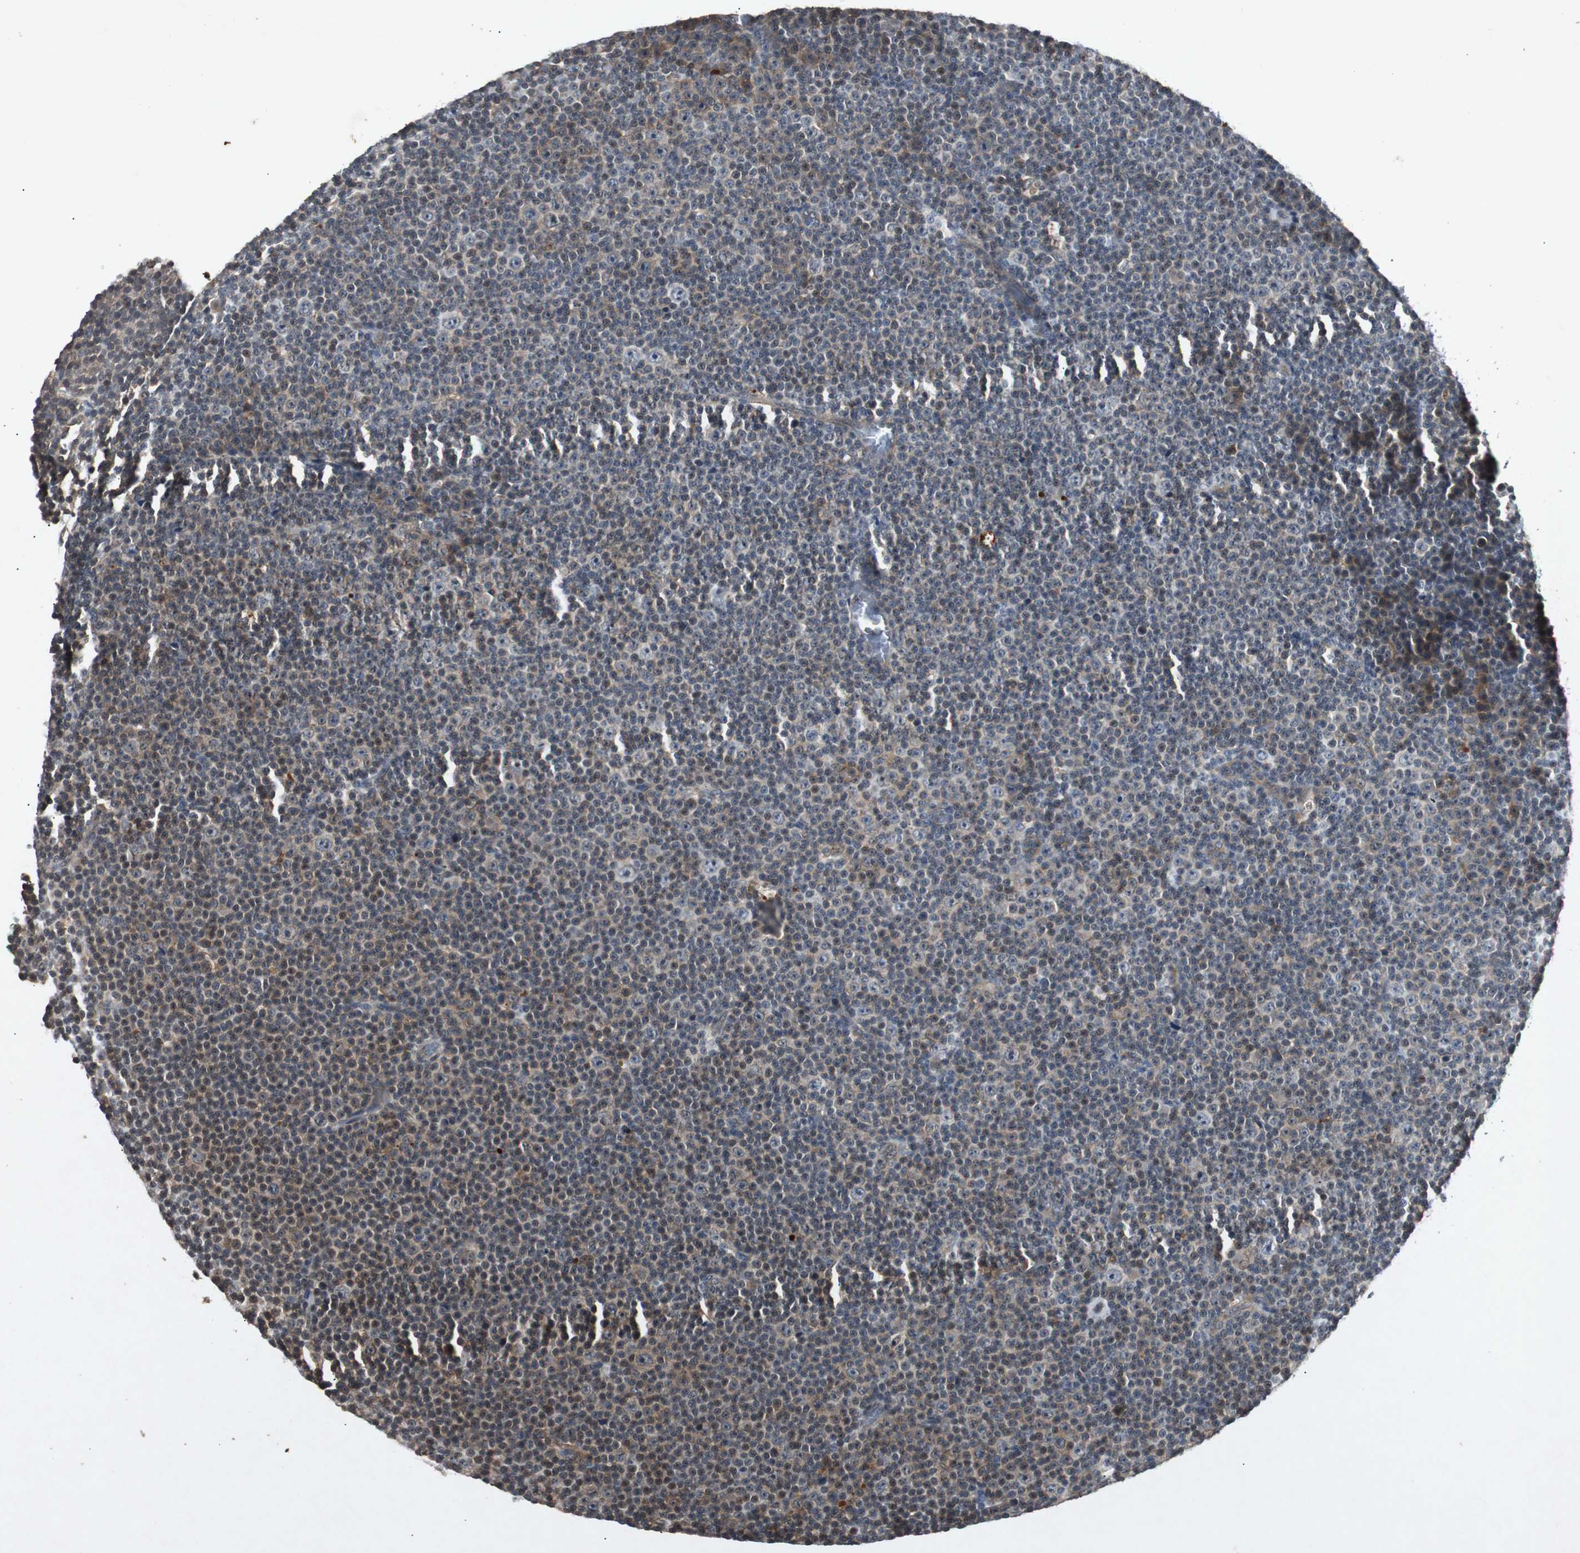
{"staining": {"intensity": "moderate", "quantity": "<25%", "location": "cytoplasmic/membranous"}, "tissue": "lymphoma", "cell_type": "Tumor cells", "image_type": "cancer", "snomed": [{"axis": "morphology", "description": "Malignant lymphoma, non-Hodgkin's type, Low grade"}, {"axis": "topography", "description": "Lymph node"}], "caption": "Approximately <25% of tumor cells in low-grade malignant lymphoma, non-Hodgkin's type show moderate cytoplasmic/membranous protein expression as visualized by brown immunohistochemical staining.", "gene": "SLIT2", "patient": {"sex": "female", "age": 67}}